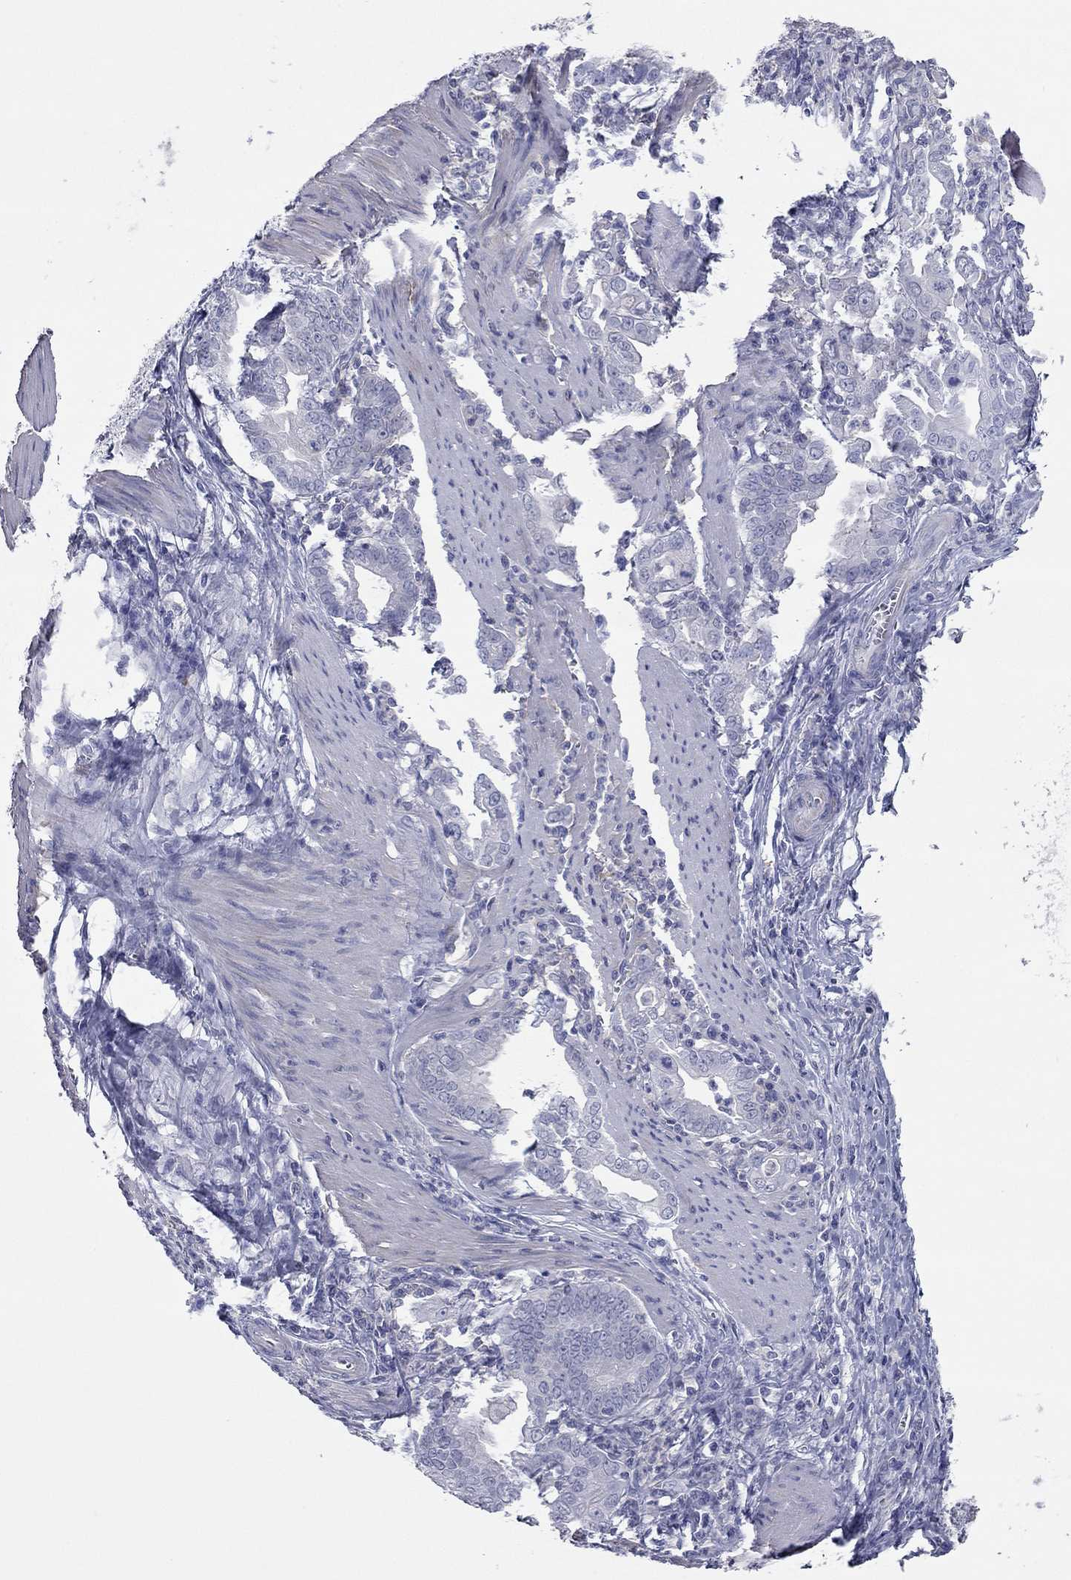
{"staining": {"intensity": "negative", "quantity": "none", "location": "none"}, "tissue": "stomach cancer", "cell_type": "Tumor cells", "image_type": "cancer", "snomed": [{"axis": "morphology", "description": "Adenocarcinoma, NOS"}, {"axis": "topography", "description": "Stomach, upper"}], "caption": "Photomicrograph shows no protein staining in tumor cells of adenocarcinoma (stomach) tissue.", "gene": "ACTL7B", "patient": {"sex": "female", "age": 79}}